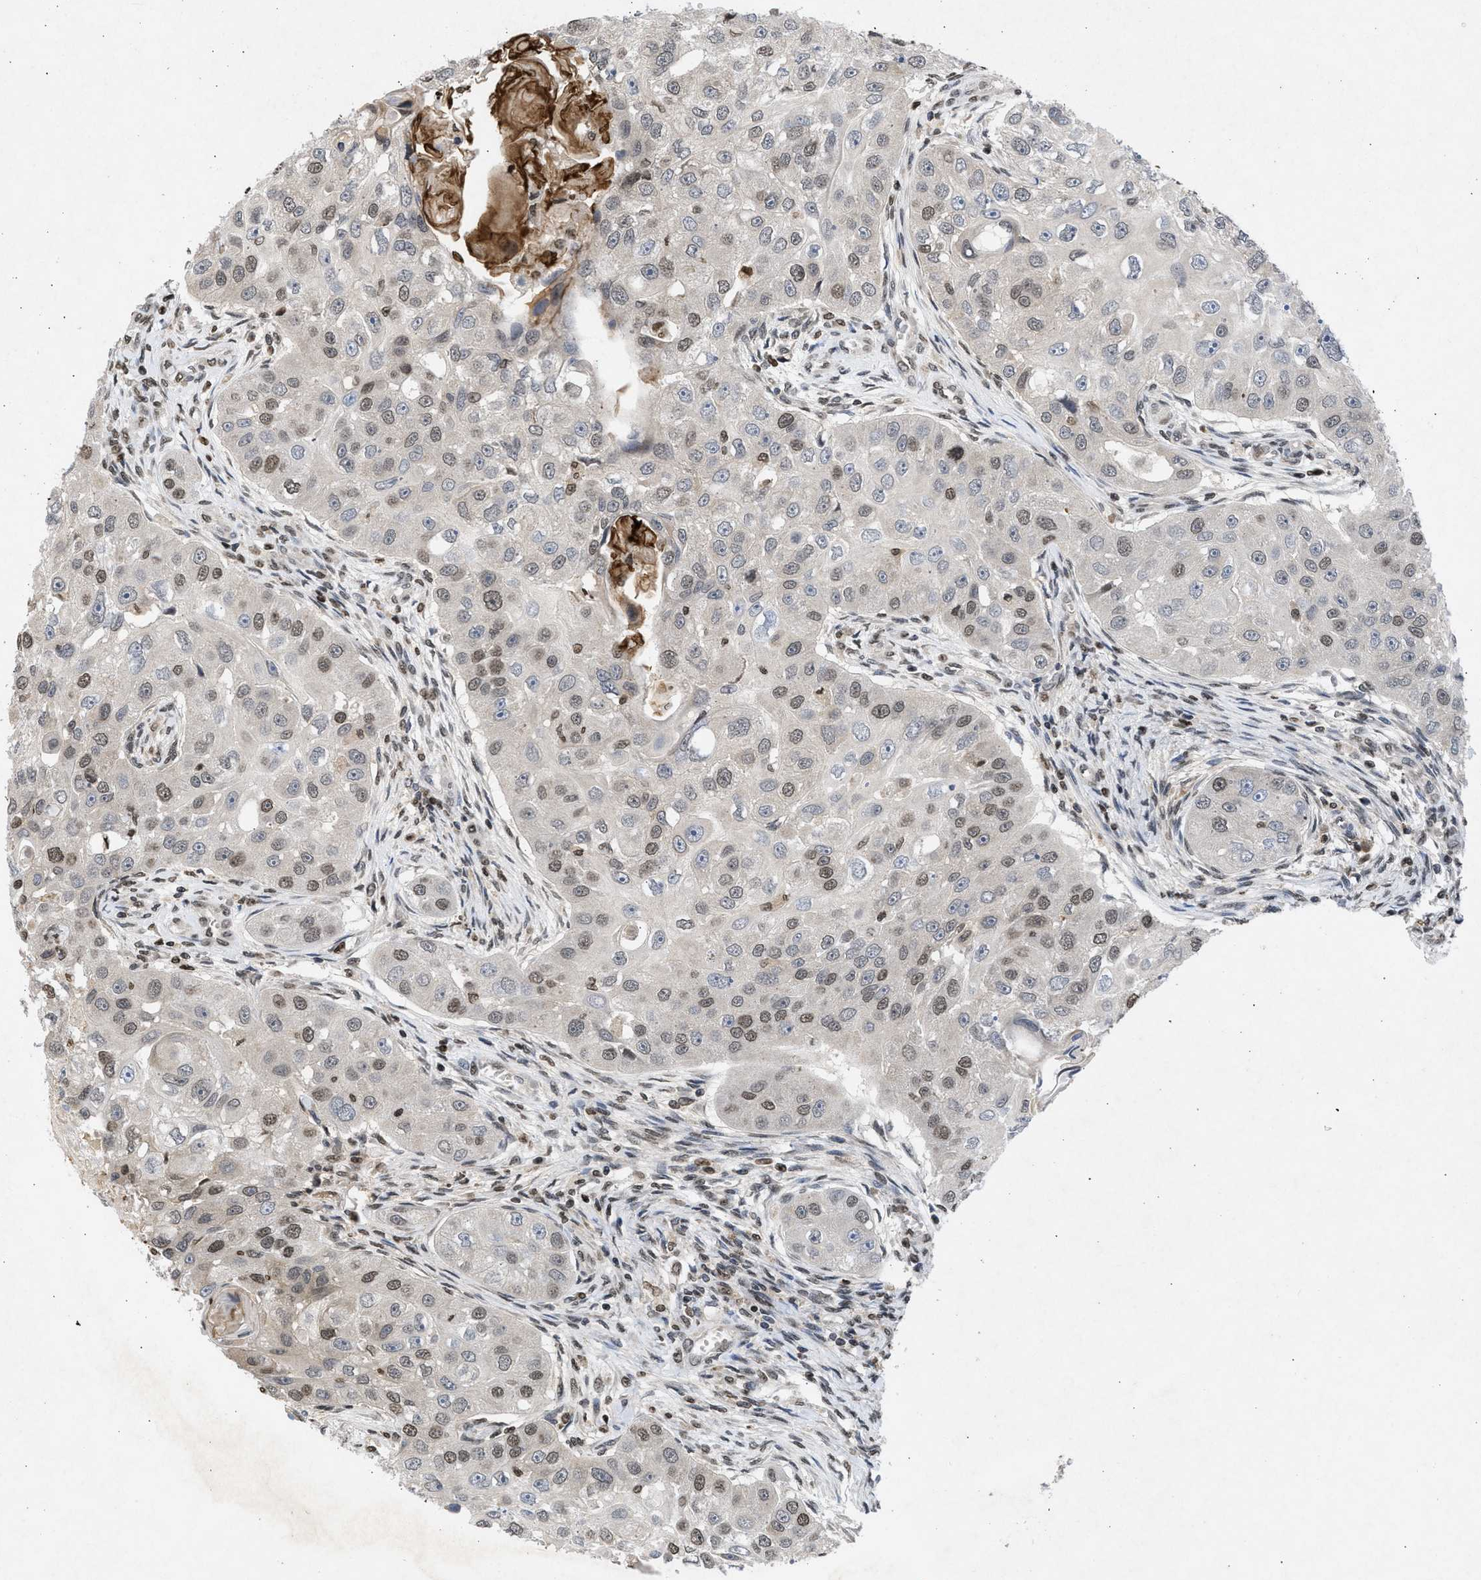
{"staining": {"intensity": "moderate", "quantity": "25%-75%", "location": "nuclear"}, "tissue": "head and neck cancer", "cell_type": "Tumor cells", "image_type": "cancer", "snomed": [{"axis": "morphology", "description": "Normal tissue, NOS"}, {"axis": "morphology", "description": "Squamous cell carcinoma, NOS"}, {"axis": "topography", "description": "Skeletal muscle"}, {"axis": "topography", "description": "Head-Neck"}], "caption": "An immunohistochemistry (IHC) photomicrograph of tumor tissue is shown. Protein staining in brown labels moderate nuclear positivity in head and neck squamous cell carcinoma within tumor cells. (brown staining indicates protein expression, while blue staining denotes nuclei).", "gene": "NUP35", "patient": {"sex": "male", "age": 51}}